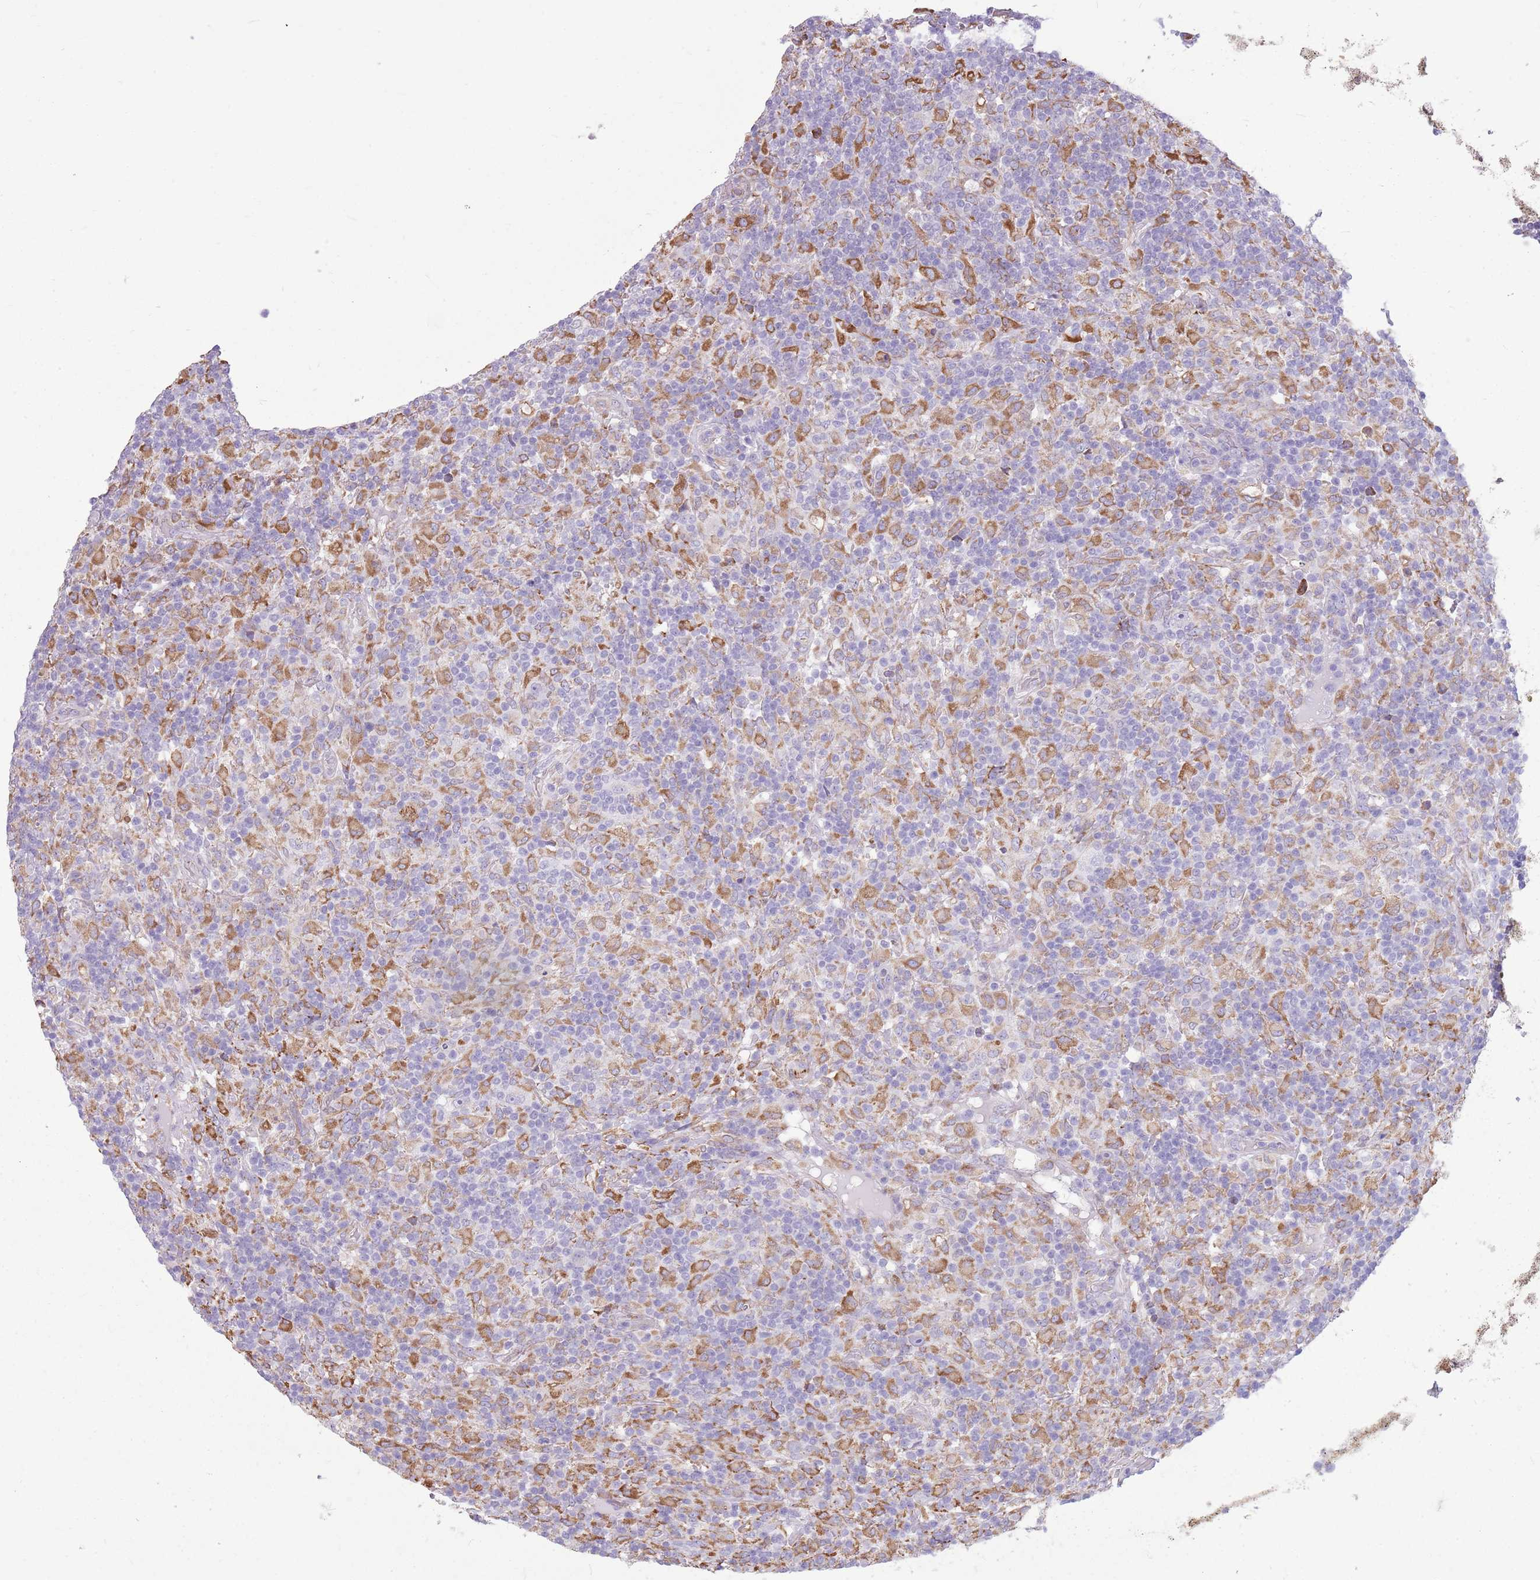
{"staining": {"intensity": "negative", "quantity": "none", "location": "none"}, "tissue": "lymphoma", "cell_type": "Tumor cells", "image_type": "cancer", "snomed": [{"axis": "morphology", "description": "Hodgkin's disease, NOS"}, {"axis": "topography", "description": "Lymph node"}], "caption": "A micrograph of lymphoma stained for a protein demonstrates no brown staining in tumor cells.", "gene": "KCTD19", "patient": {"sex": "male", "age": 70}}